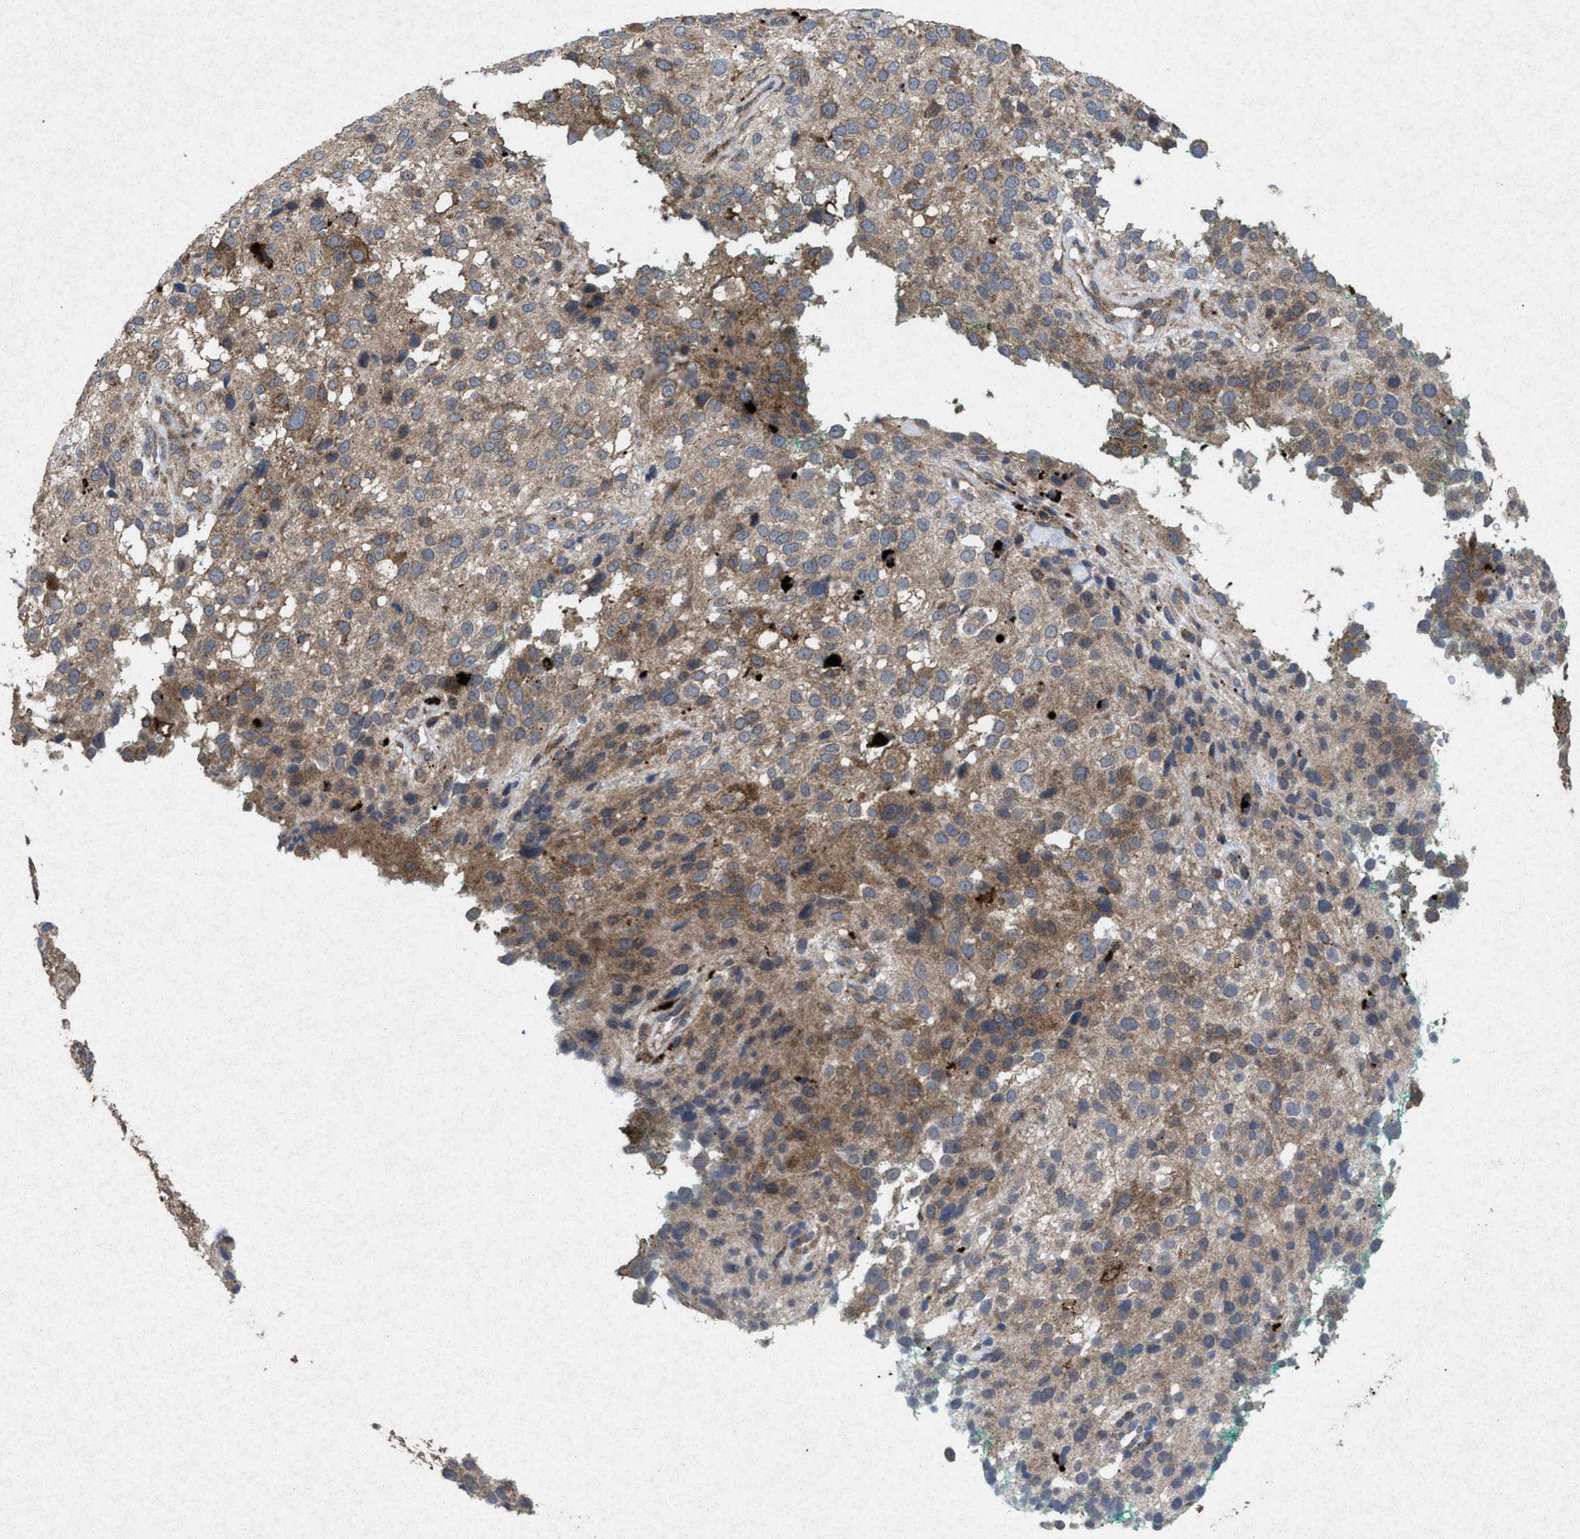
{"staining": {"intensity": "weak", "quantity": ">75%", "location": "cytoplasmic/membranous"}, "tissue": "melanoma", "cell_type": "Tumor cells", "image_type": "cancer", "snomed": [{"axis": "morphology", "description": "Necrosis, NOS"}, {"axis": "morphology", "description": "Malignant melanoma, NOS"}, {"axis": "topography", "description": "Skin"}], "caption": "Protein expression analysis of malignant melanoma reveals weak cytoplasmic/membranous positivity in about >75% of tumor cells. (DAB (3,3'-diaminobenzidine) IHC, brown staining for protein, blue staining for nuclei).", "gene": "MSI2", "patient": {"sex": "female", "age": 87}}